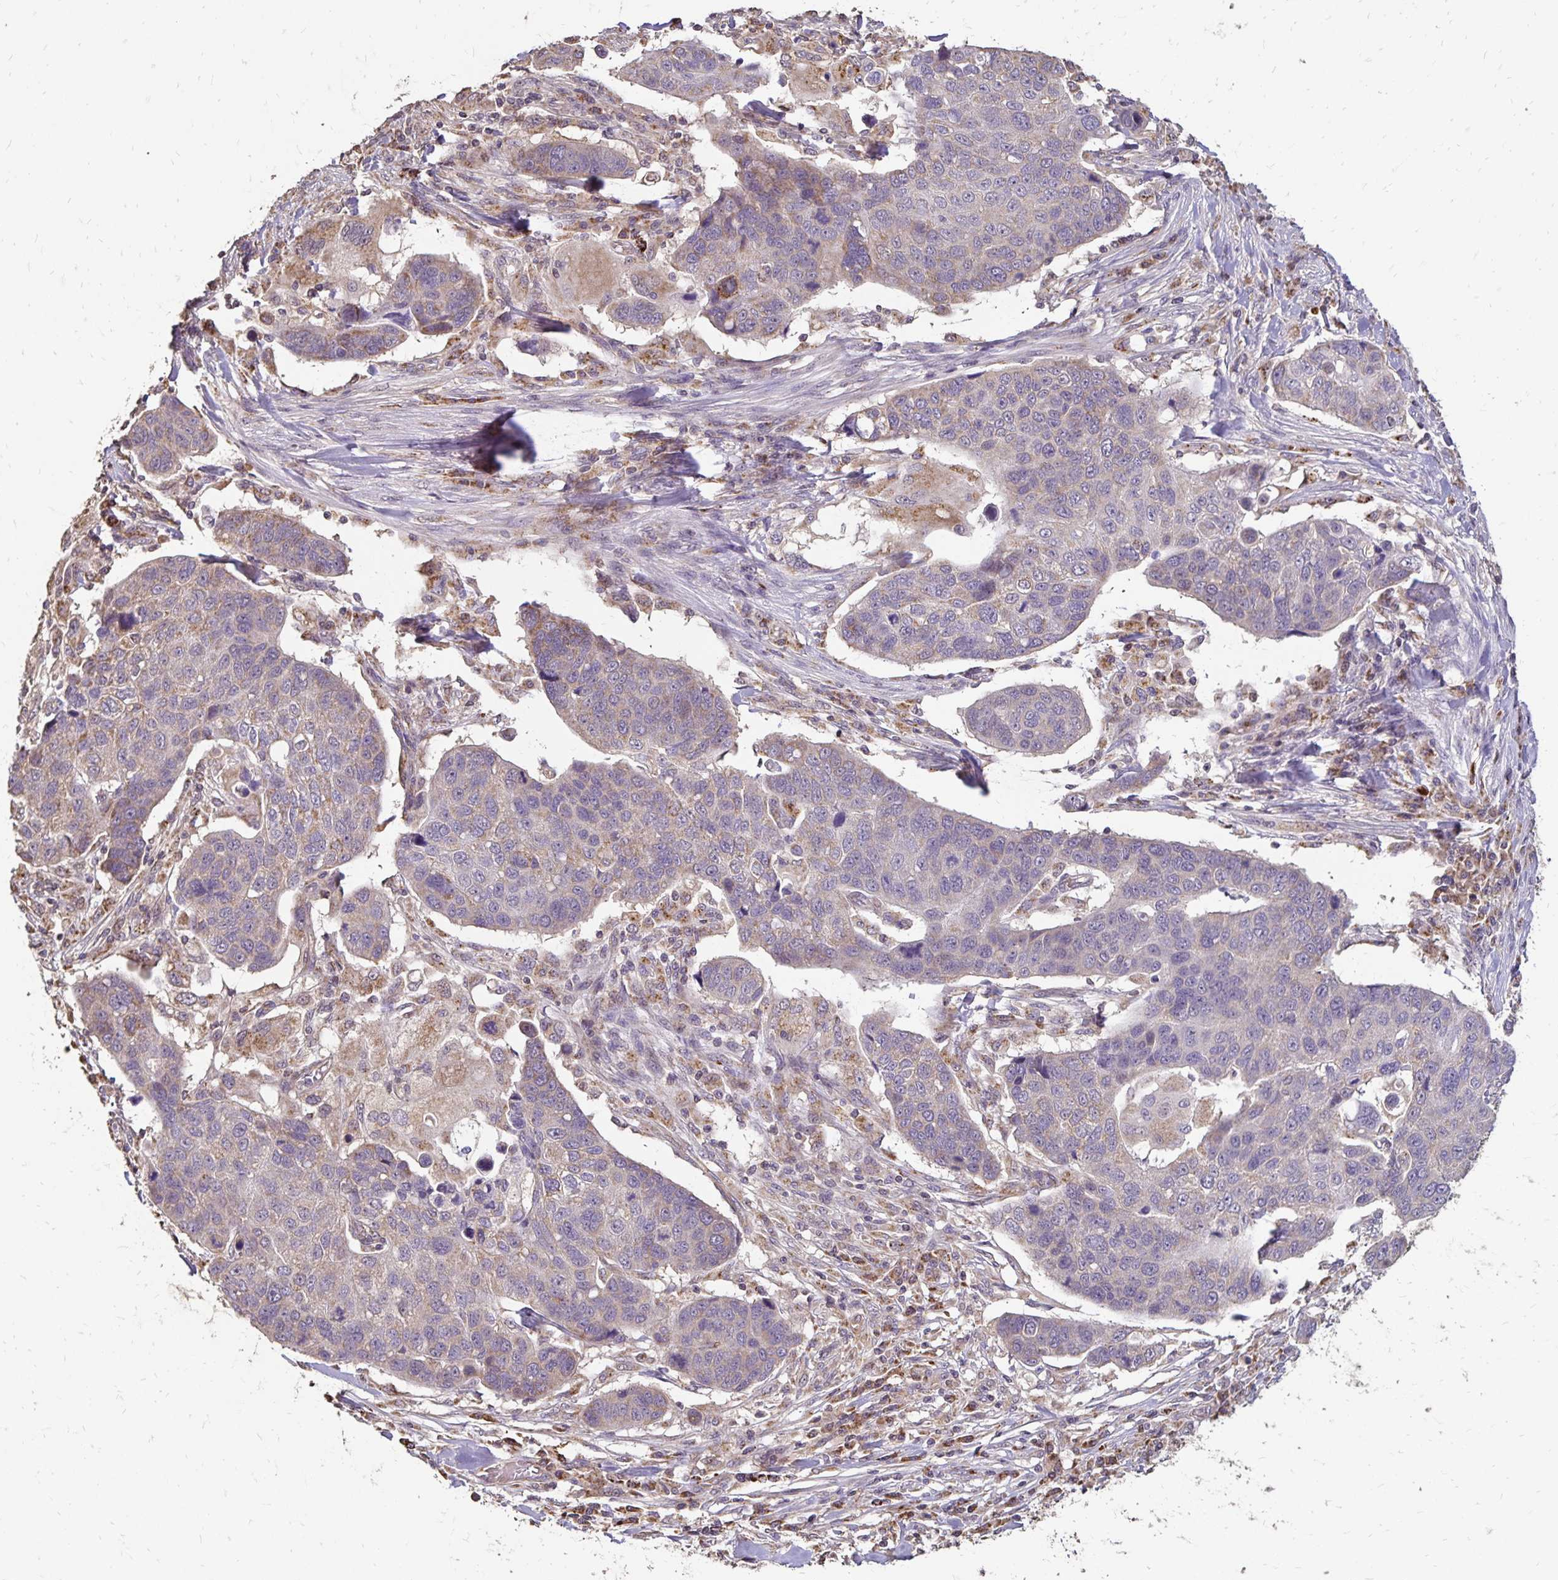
{"staining": {"intensity": "negative", "quantity": "none", "location": "none"}, "tissue": "lung cancer", "cell_type": "Tumor cells", "image_type": "cancer", "snomed": [{"axis": "morphology", "description": "Squamous cell carcinoma, NOS"}, {"axis": "topography", "description": "Lymph node"}, {"axis": "topography", "description": "Lung"}], "caption": "There is no significant positivity in tumor cells of lung cancer (squamous cell carcinoma).", "gene": "EMC10", "patient": {"sex": "male", "age": 61}}